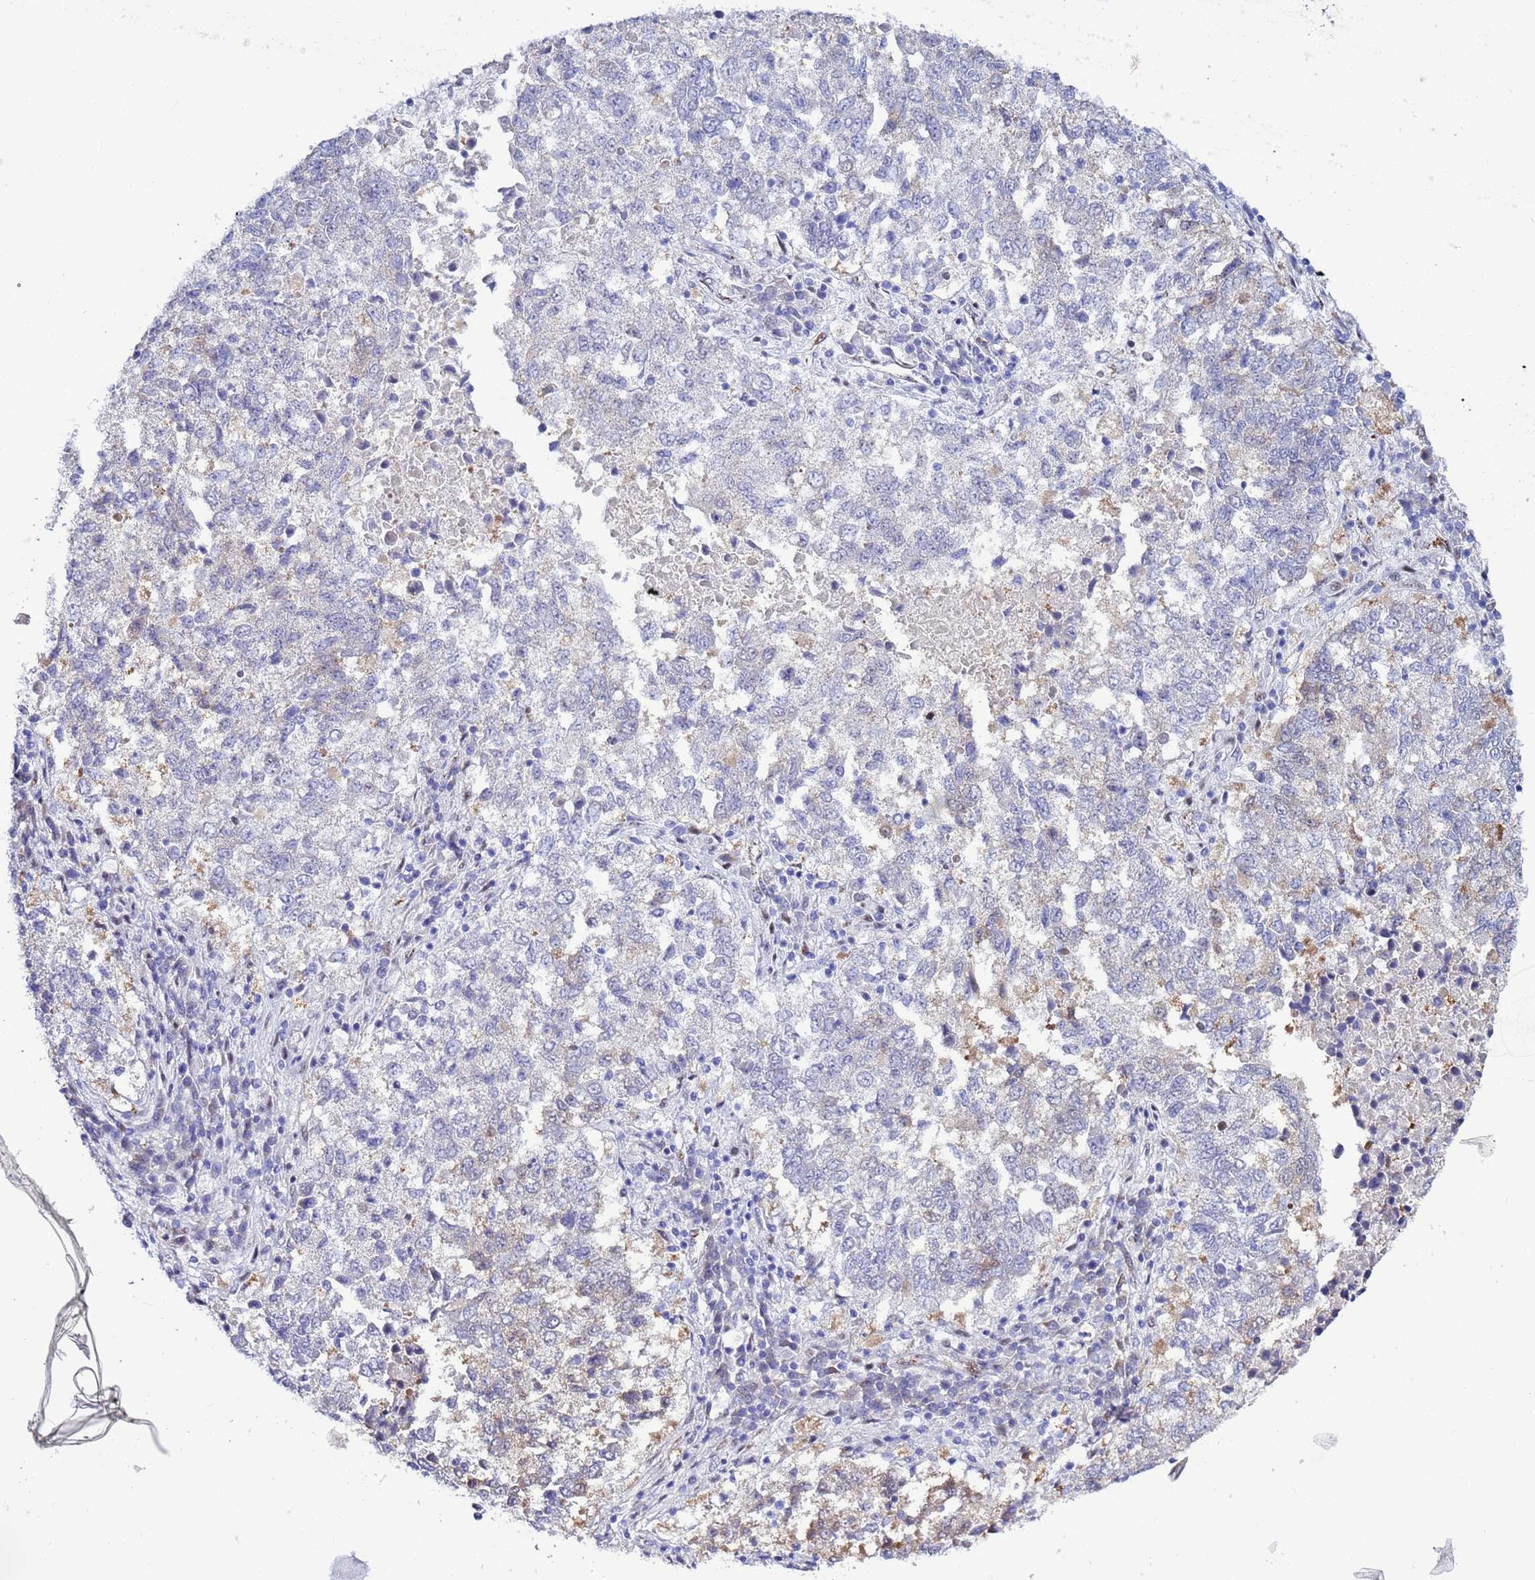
{"staining": {"intensity": "negative", "quantity": "none", "location": "none"}, "tissue": "lung cancer", "cell_type": "Tumor cells", "image_type": "cancer", "snomed": [{"axis": "morphology", "description": "Squamous cell carcinoma, NOS"}, {"axis": "topography", "description": "Lung"}], "caption": "DAB (3,3'-diaminobenzidine) immunohistochemical staining of human lung cancer (squamous cell carcinoma) shows no significant positivity in tumor cells.", "gene": "SLC25A37", "patient": {"sex": "male", "age": 73}}